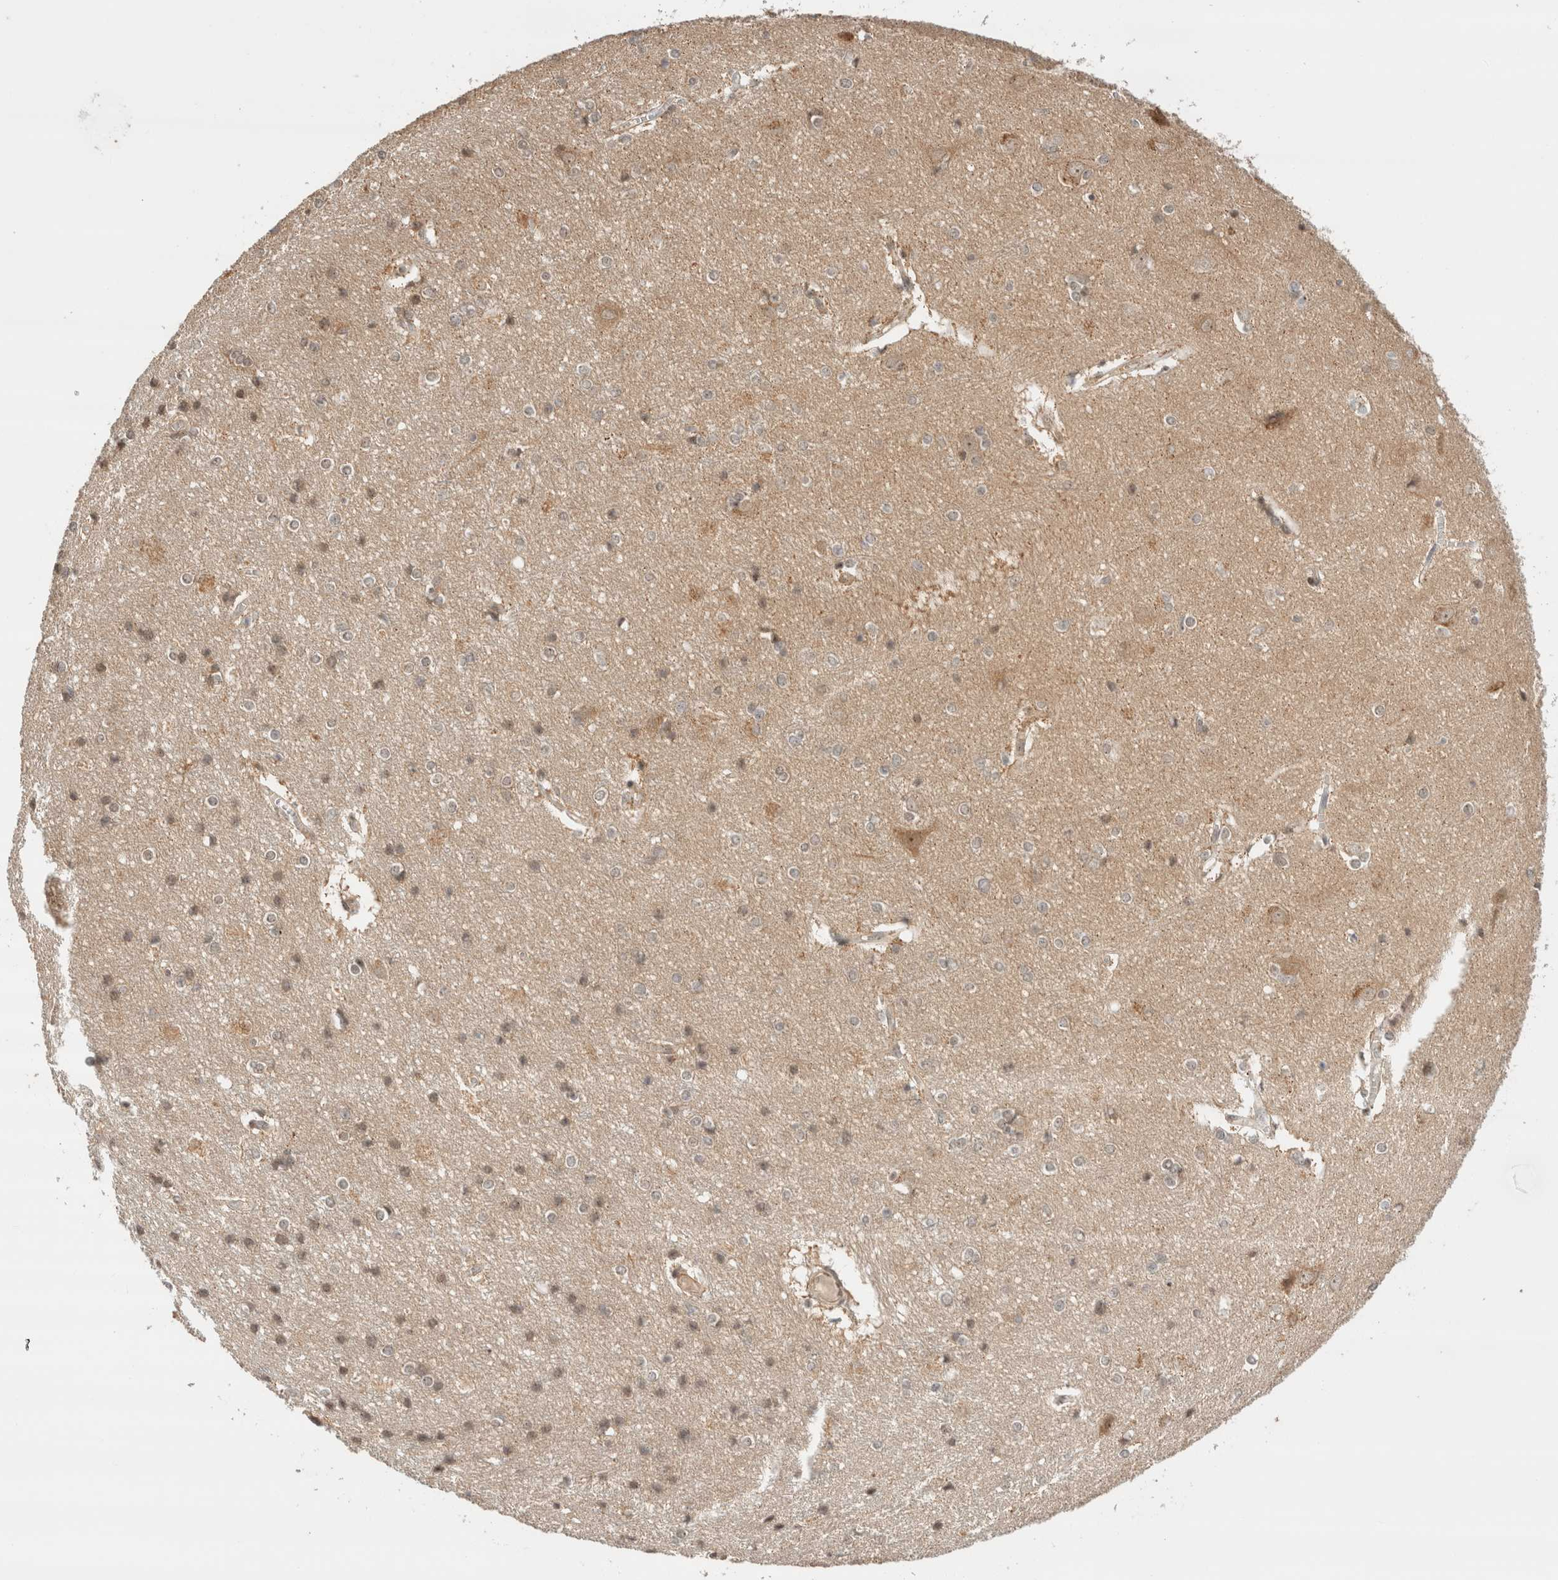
{"staining": {"intensity": "weak", "quantity": ">75%", "location": "cytoplasmic/membranous"}, "tissue": "cerebral cortex", "cell_type": "Endothelial cells", "image_type": "normal", "snomed": [{"axis": "morphology", "description": "Normal tissue, NOS"}, {"axis": "topography", "description": "Cerebral cortex"}], "caption": "Cerebral cortex was stained to show a protein in brown. There is low levels of weak cytoplasmic/membranous positivity in about >75% of endothelial cells. The protein is stained brown, and the nuclei are stained in blue (DAB IHC with brightfield microscopy, high magnification).", "gene": "OTUD6B", "patient": {"sex": "male", "age": 54}}